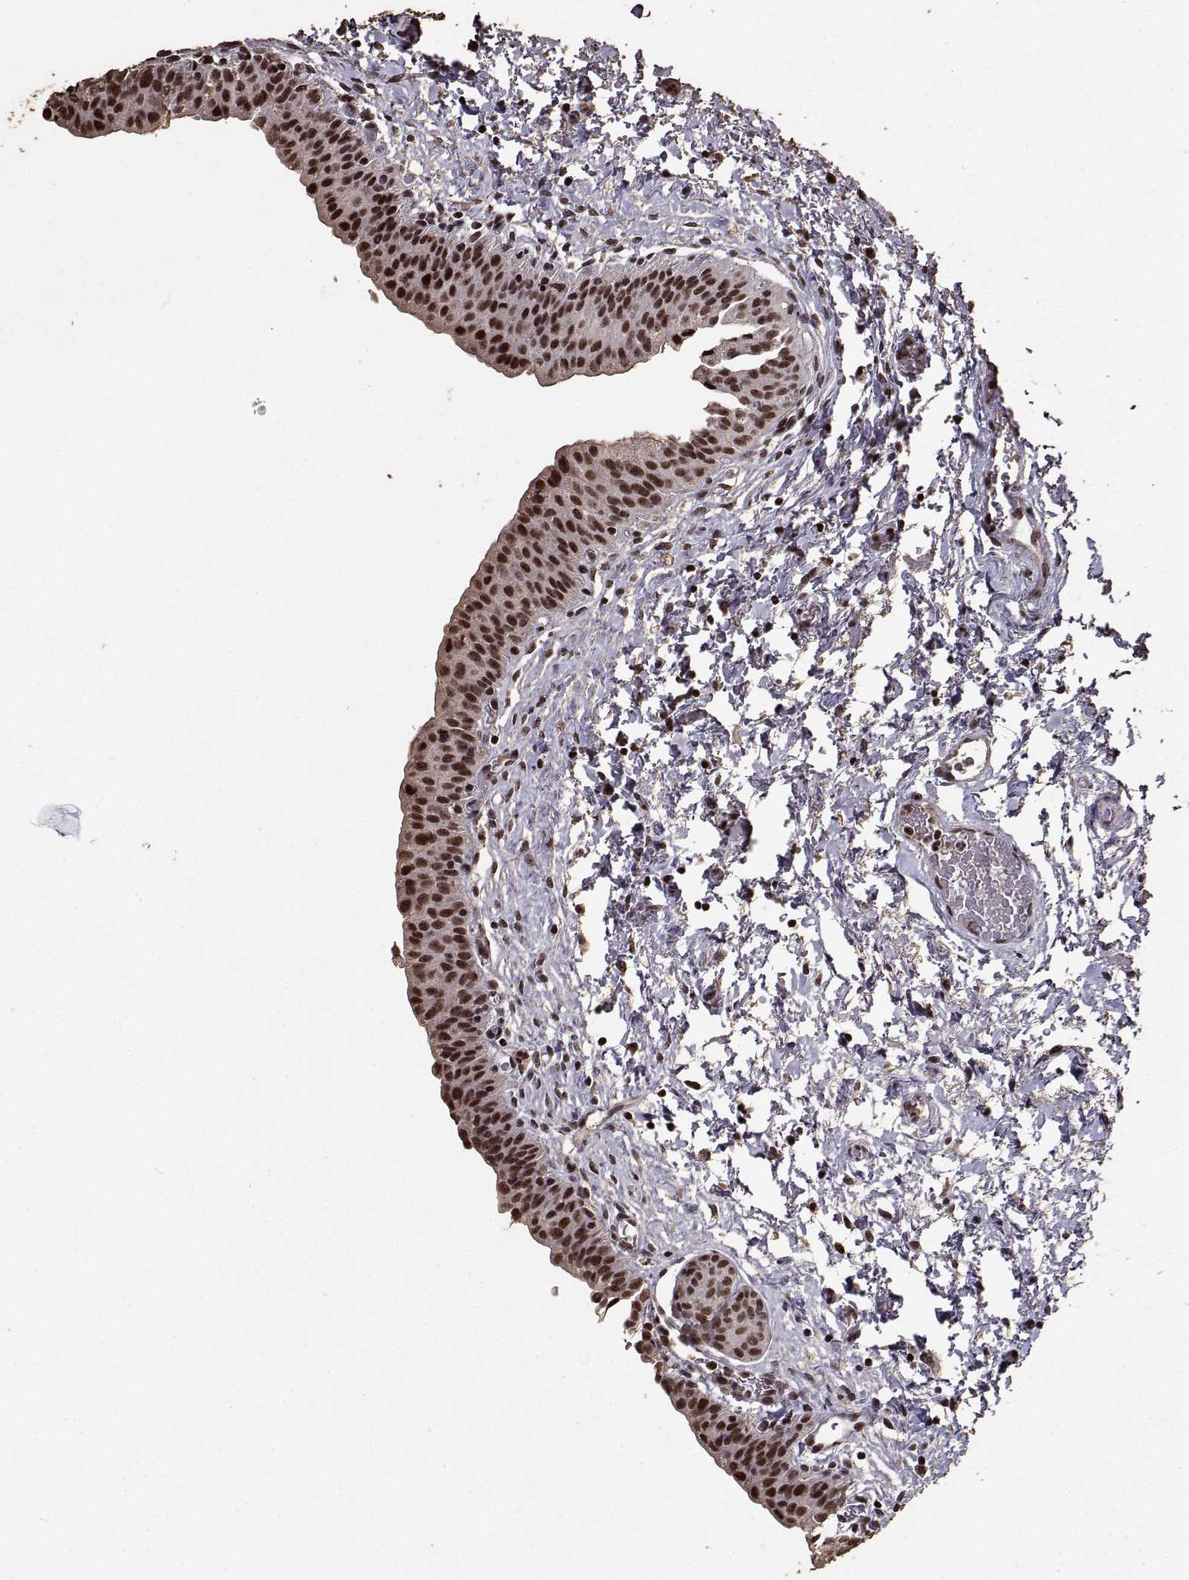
{"staining": {"intensity": "strong", "quantity": ">75%", "location": "nuclear"}, "tissue": "urinary bladder", "cell_type": "Urothelial cells", "image_type": "normal", "snomed": [{"axis": "morphology", "description": "Normal tissue, NOS"}, {"axis": "topography", "description": "Urinary bladder"}], "caption": "Immunohistochemical staining of benign human urinary bladder displays strong nuclear protein expression in about >75% of urothelial cells. (DAB IHC, brown staining for protein, blue staining for nuclei).", "gene": "TOE1", "patient": {"sex": "male", "age": 56}}